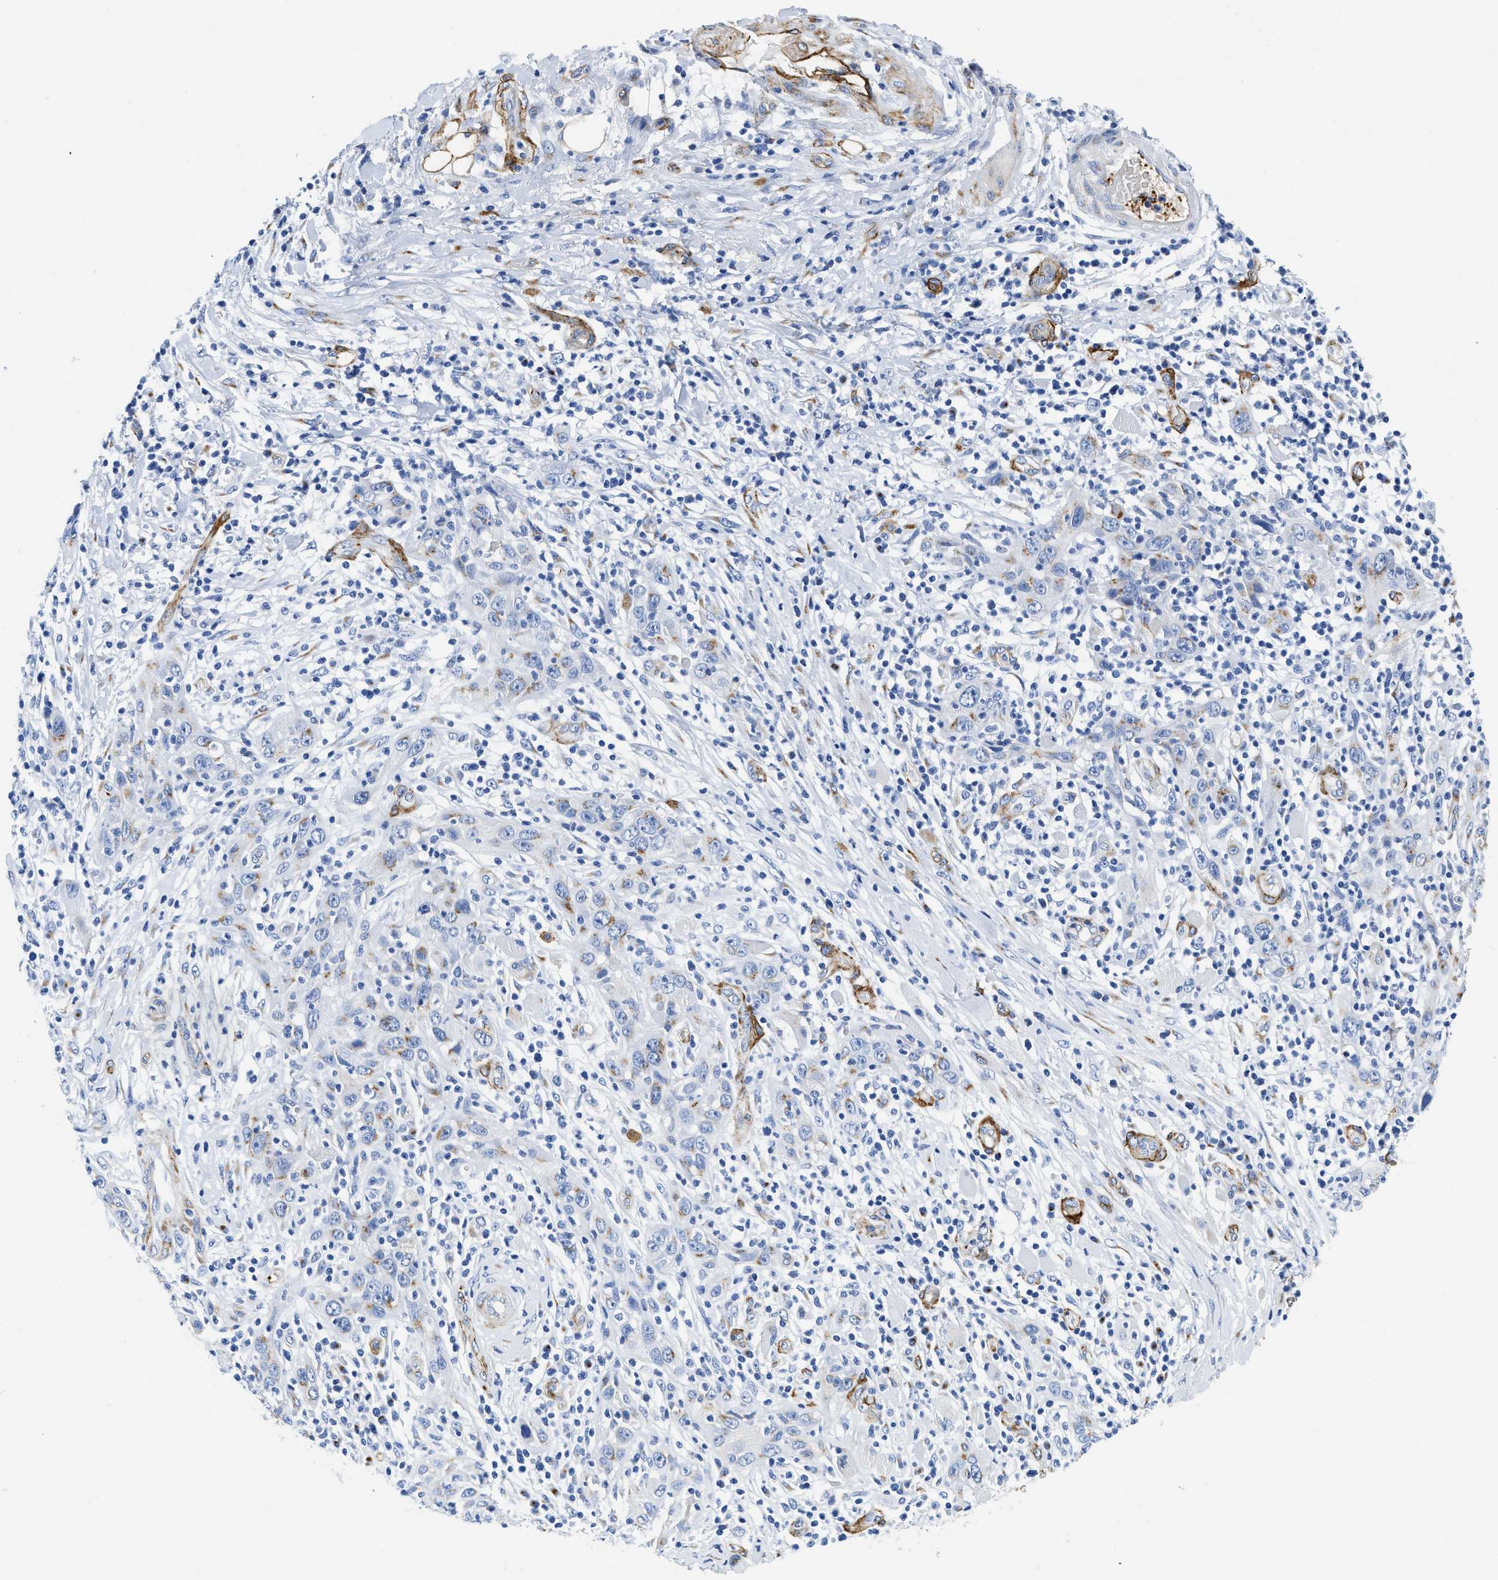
{"staining": {"intensity": "negative", "quantity": "none", "location": "none"}, "tissue": "skin cancer", "cell_type": "Tumor cells", "image_type": "cancer", "snomed": [{"axis": "morphology", "description": "Squamous cell carcinoma, NOS"}, {"axis": "topography", "description": "Skin"}], "caption": "Skin cancer was stained to show a protein in brown. There is no significant expression in tumor cells.", "gene": "TVP23B", "patient": {"sex": "female", "age": 88}}